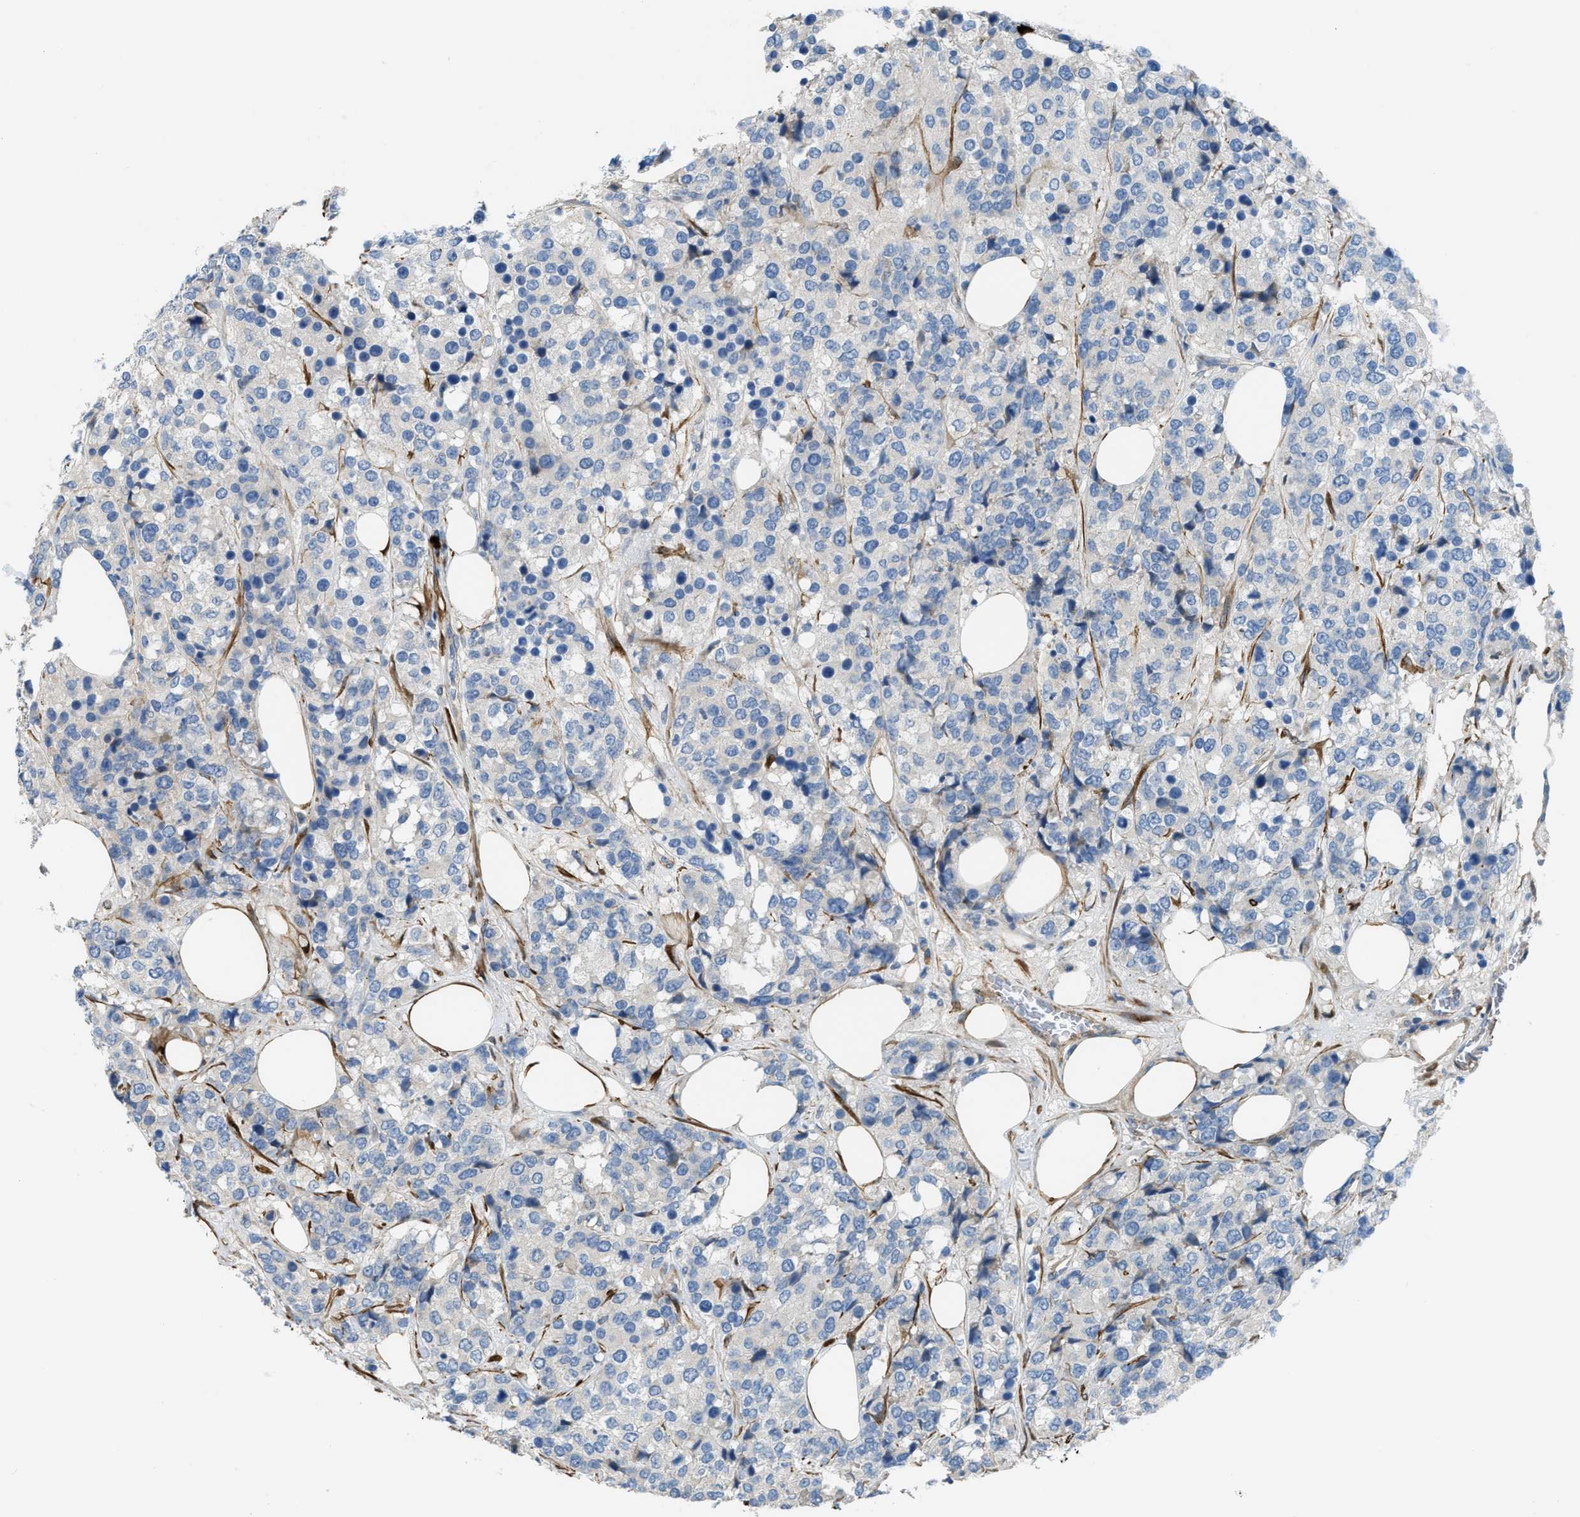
{"staining": {"intensity": "negative", "quantity": "none", "location": "none"}, "tissue": "breast cancer", "cell_type": "Tumor cells", "image_type": "cancer", "snomed": [{"axis": "morphology", "description": "Lobular carcinoma"}, {"axis": "topography", "description": "Breast"}], "caption": "A high-resolution micrograph shows immunohistochemistry staining of breast lobular carcinoma, which shows no significant positivity in tumor cells. (Brightfield microscopy of DAB (3,3'-diaminobenzidine) IHC at high magnification).", "gene": "BMPR1A", "patient": {"sex": "female", "age": 59}}